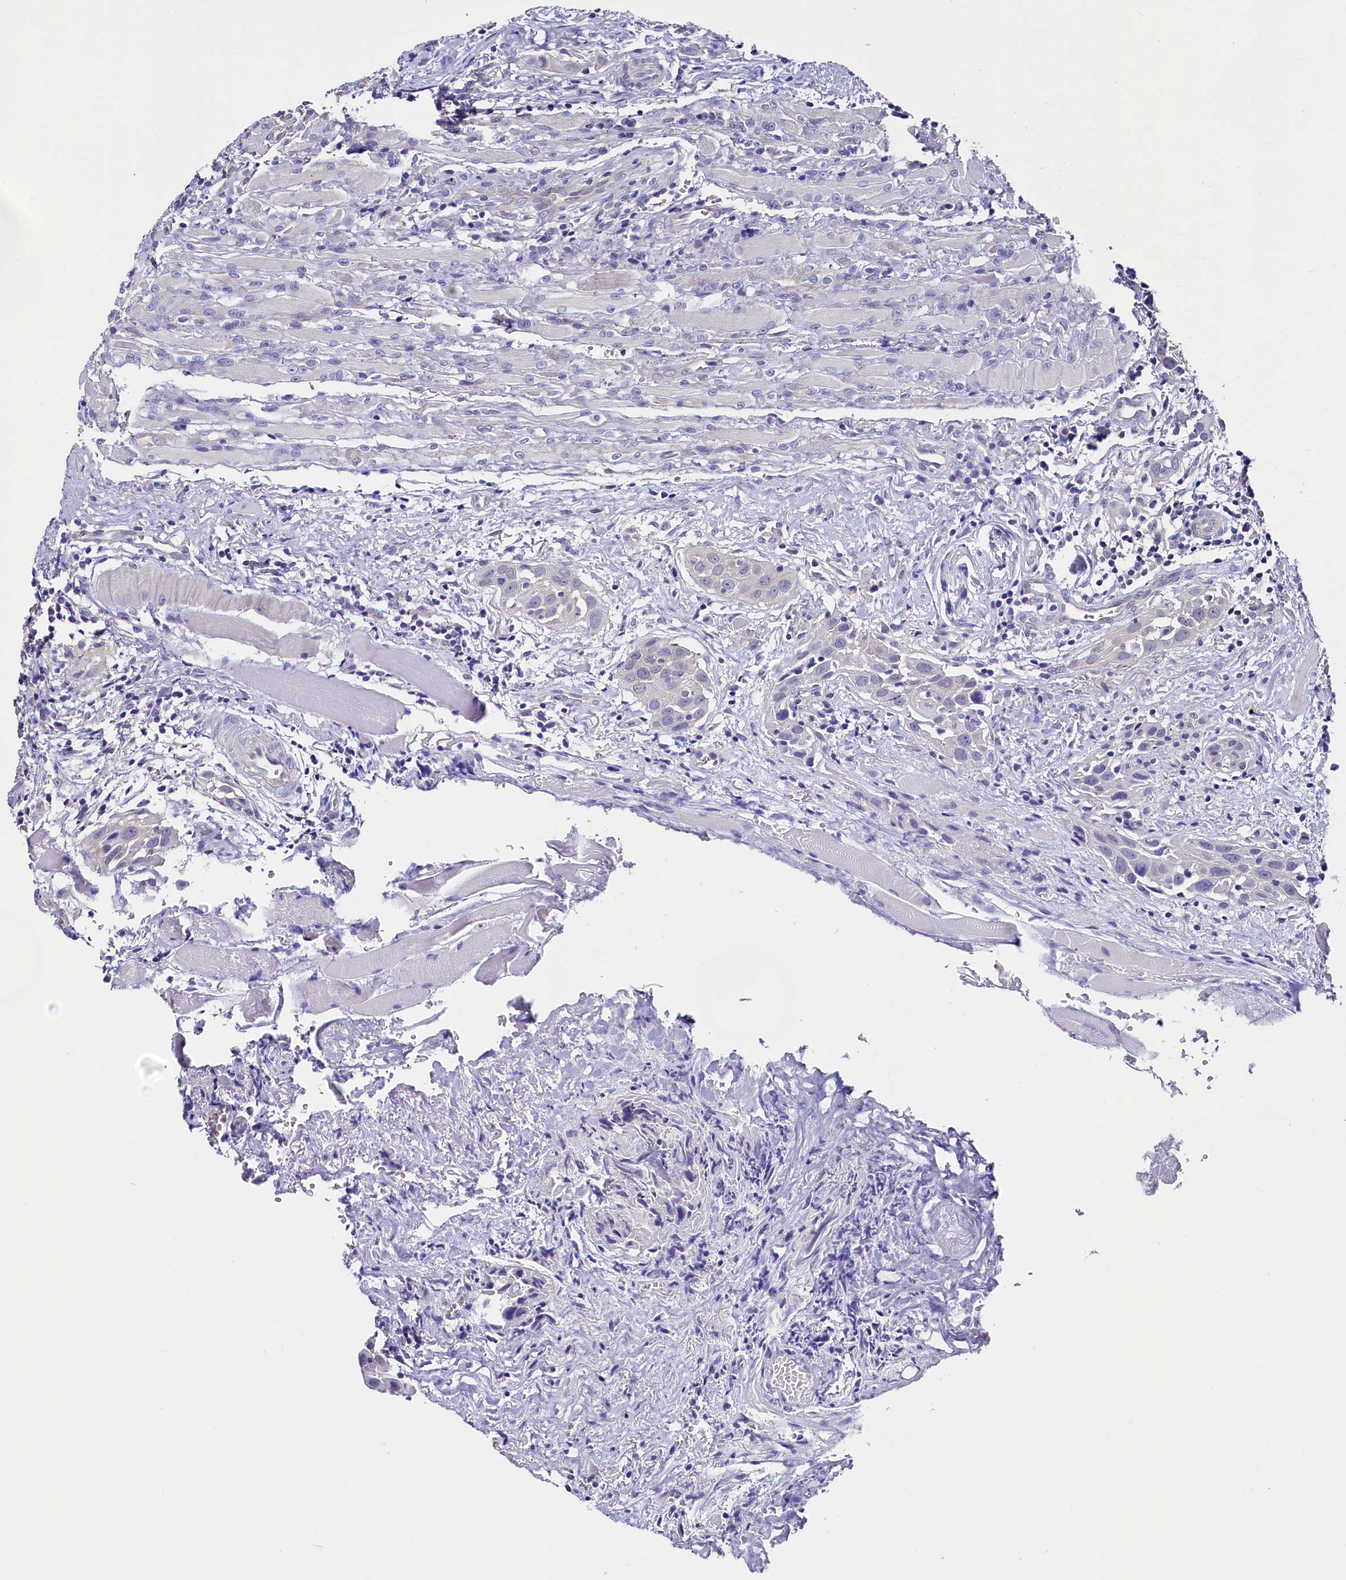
{"staining": {"intensity": "negative", "quantity": "none", "location": "none"}, "tissue": "head and neck cancer", "cell_type": "Tumor cells", "image_type": "cancer", "snomed": [{"axis": "morphology", "description": "Squamous cell carcinoma, NOS"}, {"axis": "topography", "description": "Oral tissue"}, {"axis": "topography", "description": "Head-Neck"}], "caption": "Immunohistochemistry micrograph of neoplastic tissue: head and neck cancer (squamous cell carcinoma) stained with DAB exhibits no significant protein expression in tumor cells. (DAB immunohistochemistry with hematoxylin counter stain).", "gene": "CIAPIN1", "patient": {"sex": "female", "age": 50}}